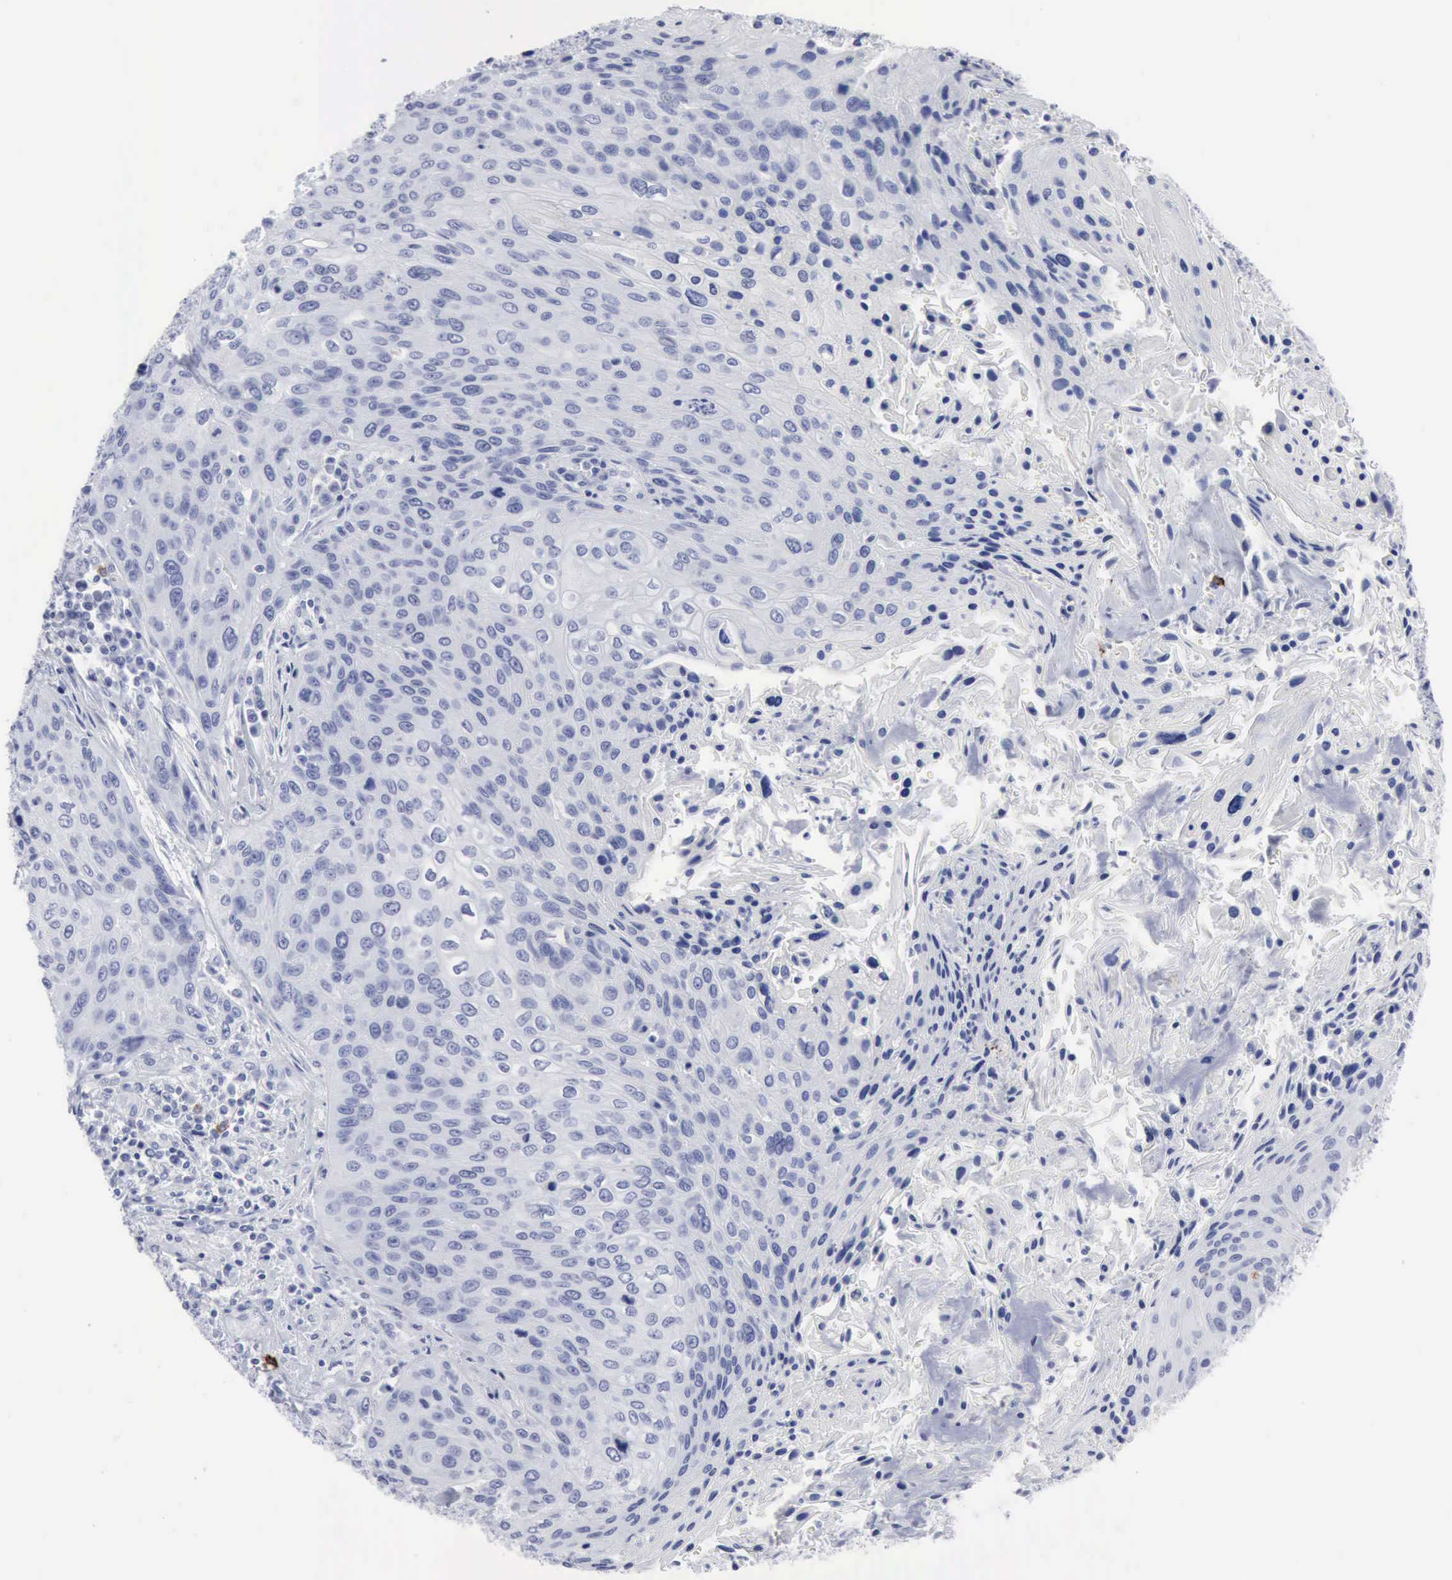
{"staining": {"intensity": "negative", "quantity": "none", "location": "none"}, "tissue": "cervical cancer", "cell_type": "Tumor cells", "image_type": "cancer", "snomed": [{"axis": "morphology", "description": "Squamous cell carcinoma, NOS"}, {"axis": "topography", "description": "Cervix"}], "caption": "Tumor cells are negative for protein expression in human cervical cancer.", "gene": "CMA1", "patient": {"sex": "female", "age": 32}}